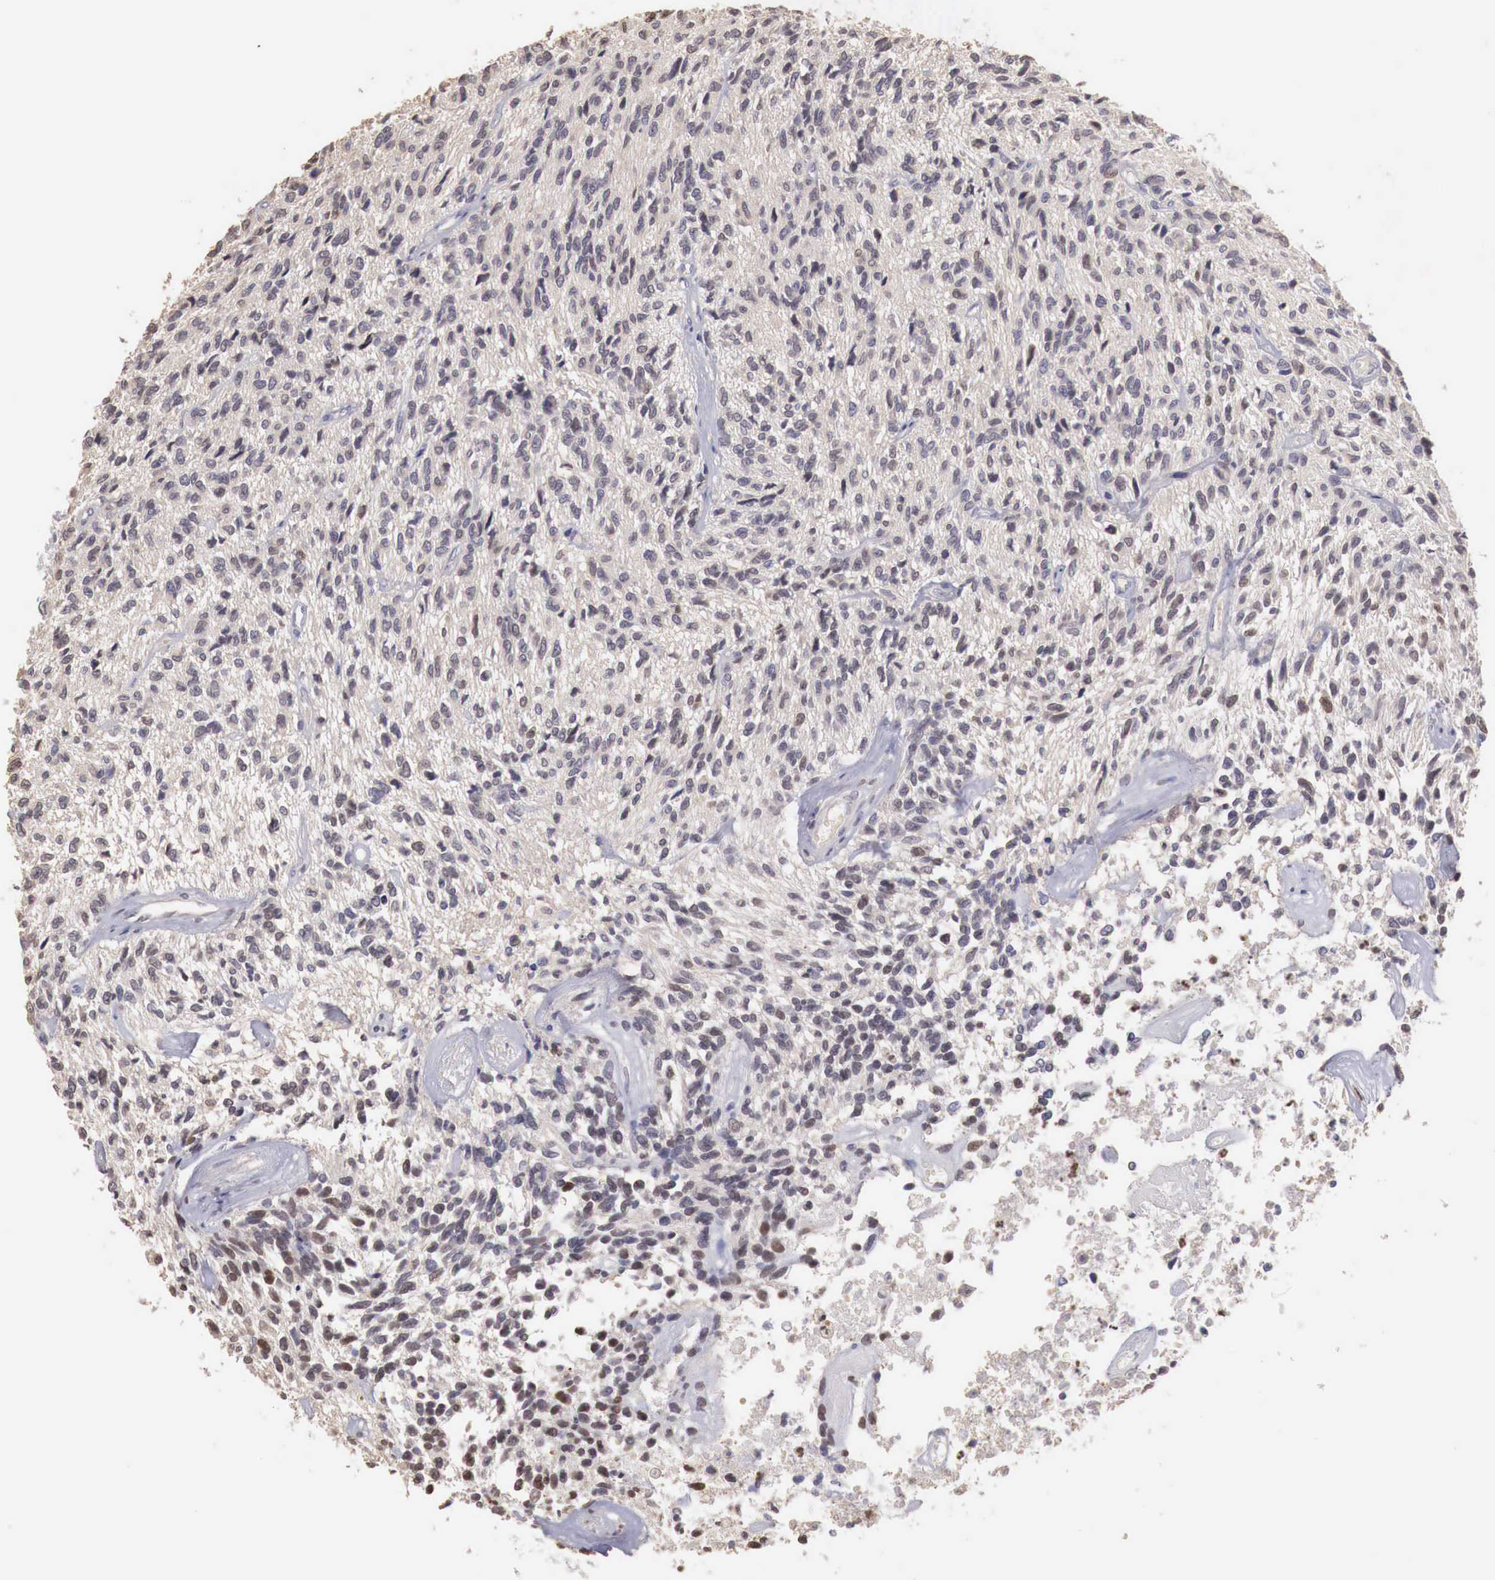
{"staining": {"intensity": "negative", "quantity": "none", "location": "none"}, "tissue": "glioma", "cell_type": "Tumor cells", "image_type": "cancer", "snomed": [{"axis": "morphology", "description": "Glioma, malignant, High grade"}, {"axis": "topography", "description": "Brain"}], "caption": "DAB (3,3'-diaminobenzidine) immunohistochemical staining of high-grade glioma (malignant) displays no significant expression in tumor cells.", "gene": "TBC1D9", "patient": {"sex": "male", "age": 77}}